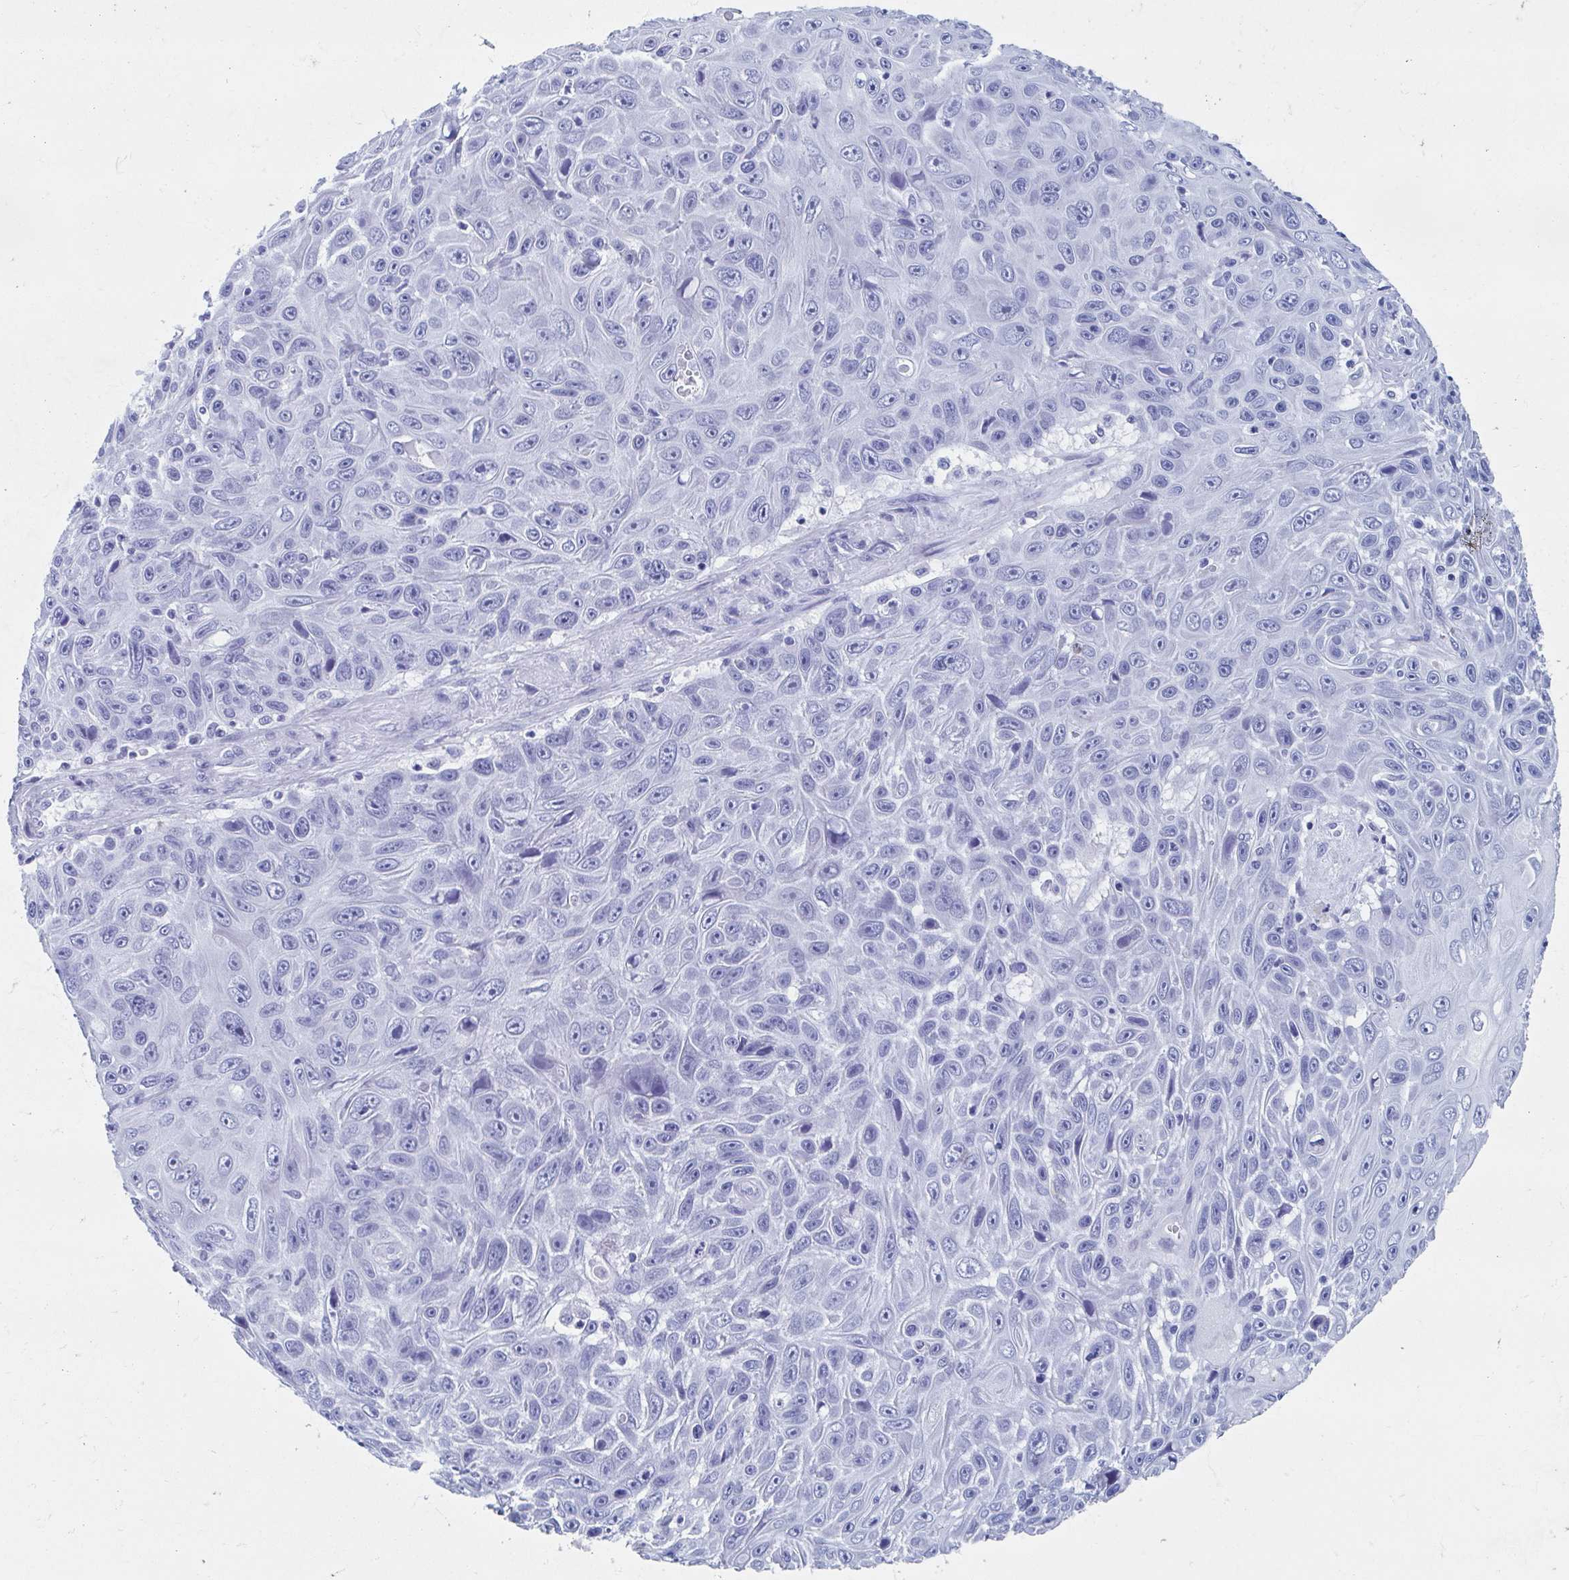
{"staining": {"intensity": "negative", "quantity": "none", "location": "none"}, "tissue": "skin cancer", "cell_type": "Tumor cells", "image_type": "cancer", "snomed": [{"axis": "morphology", "description": "Squamous cell carcinoma, NOS"}, {"axis": "topography", "description": "Skin"}], "caption": "Tumor cells show no significant protein staining in squamous cell carcinoma (skin).", "gene": "HDGFL1", "patient": {"sex": "male", "age": 82}}